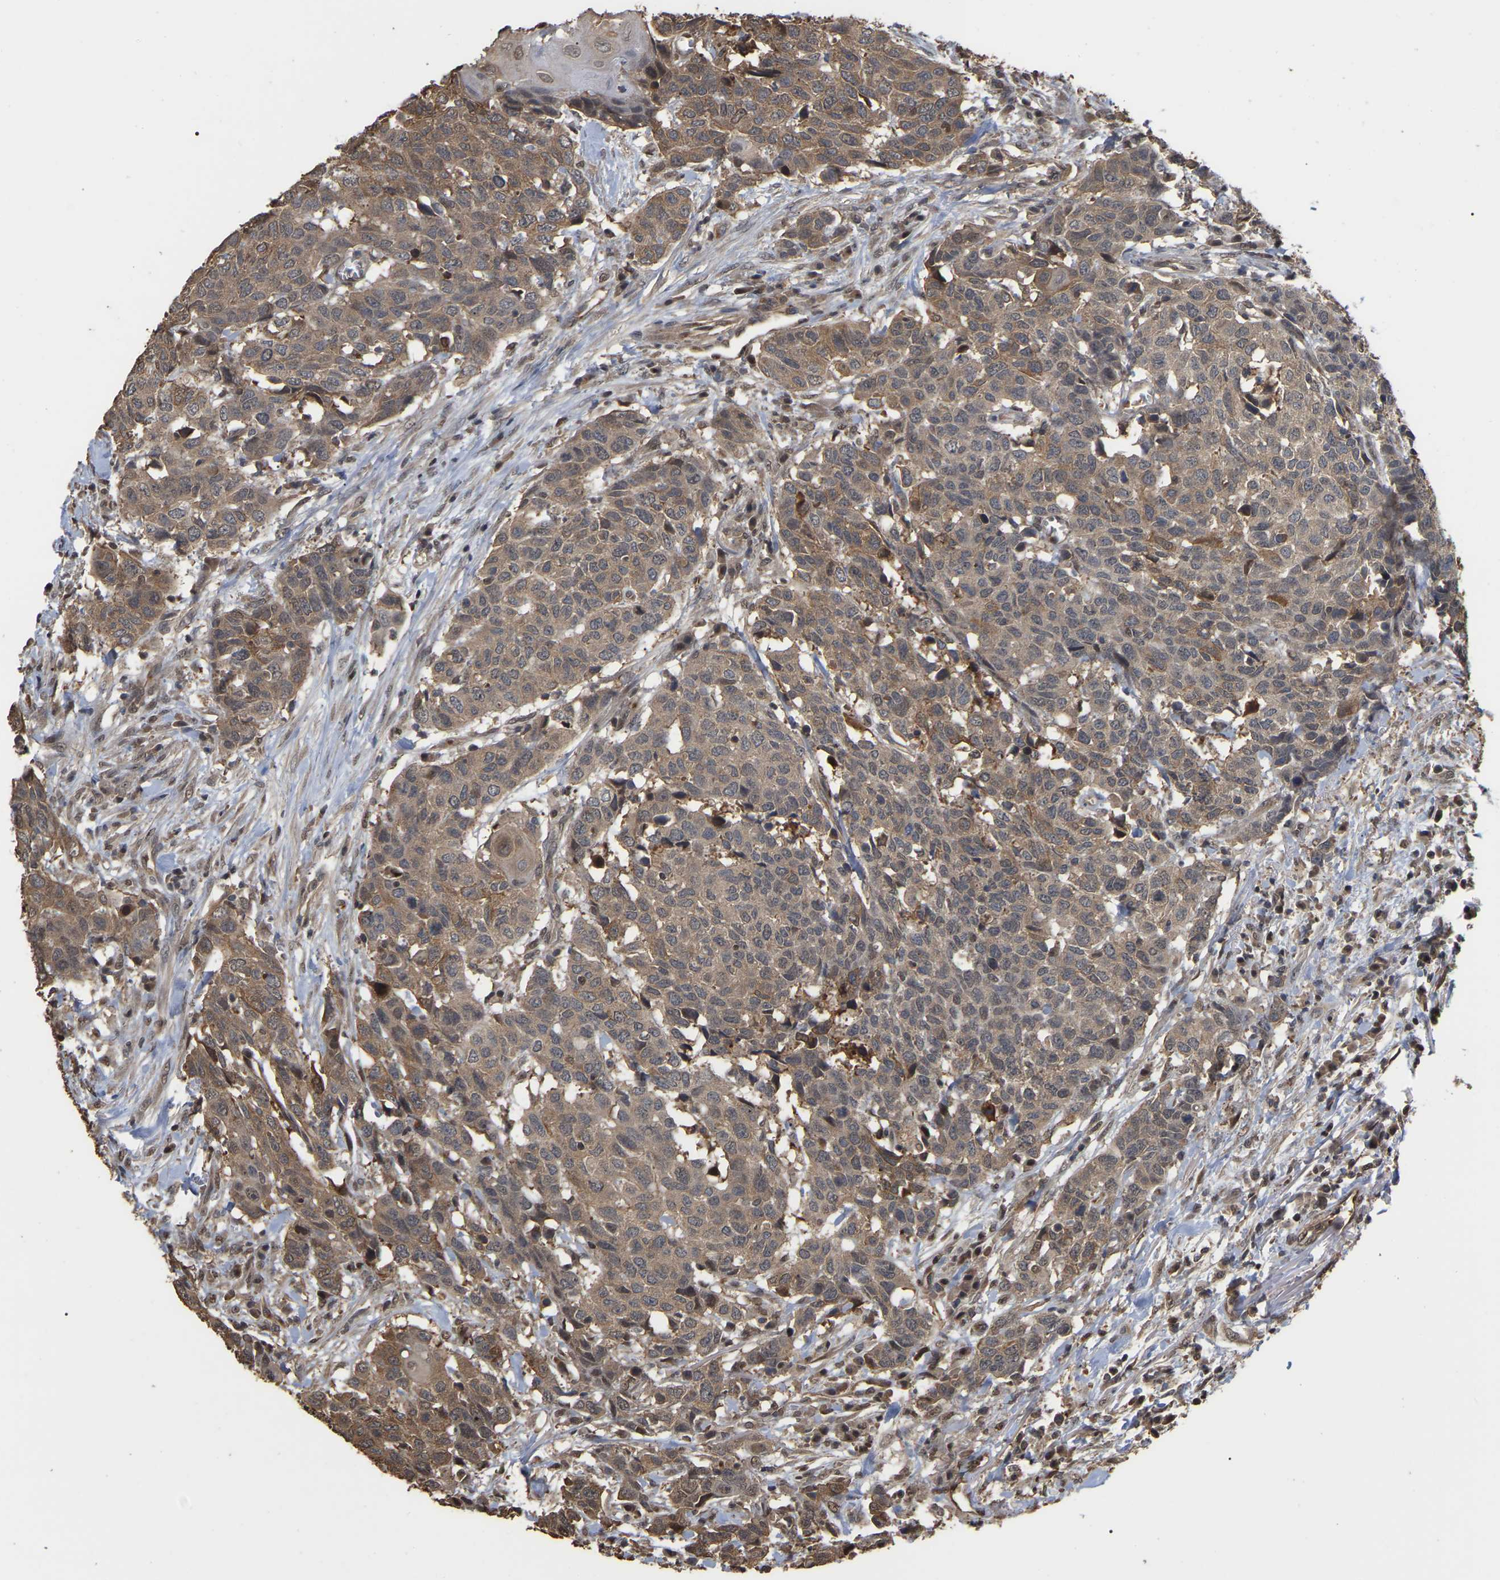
{"staining": {"intensity": "moderate", "quantity": ">75%", "location": "cytoplasmic/membranous"}, "tissue": "head and neck cancer", "cell_type": "Tumor cells", "image_type": "cancer", "snomed": [{"axis": "morphology", "description": "Squamous cell carcinoma, NOS"}, {"axis": "topography", "description": "Head-Neck"}], "caption": "A brown stain labels moderate cytoplasmic/membranous expression of a protein in human squamous cell carcinoma (head and neck) tumor cells.", "gene": "FAM219A", "patient": {"sex": "male", "age": 66}}